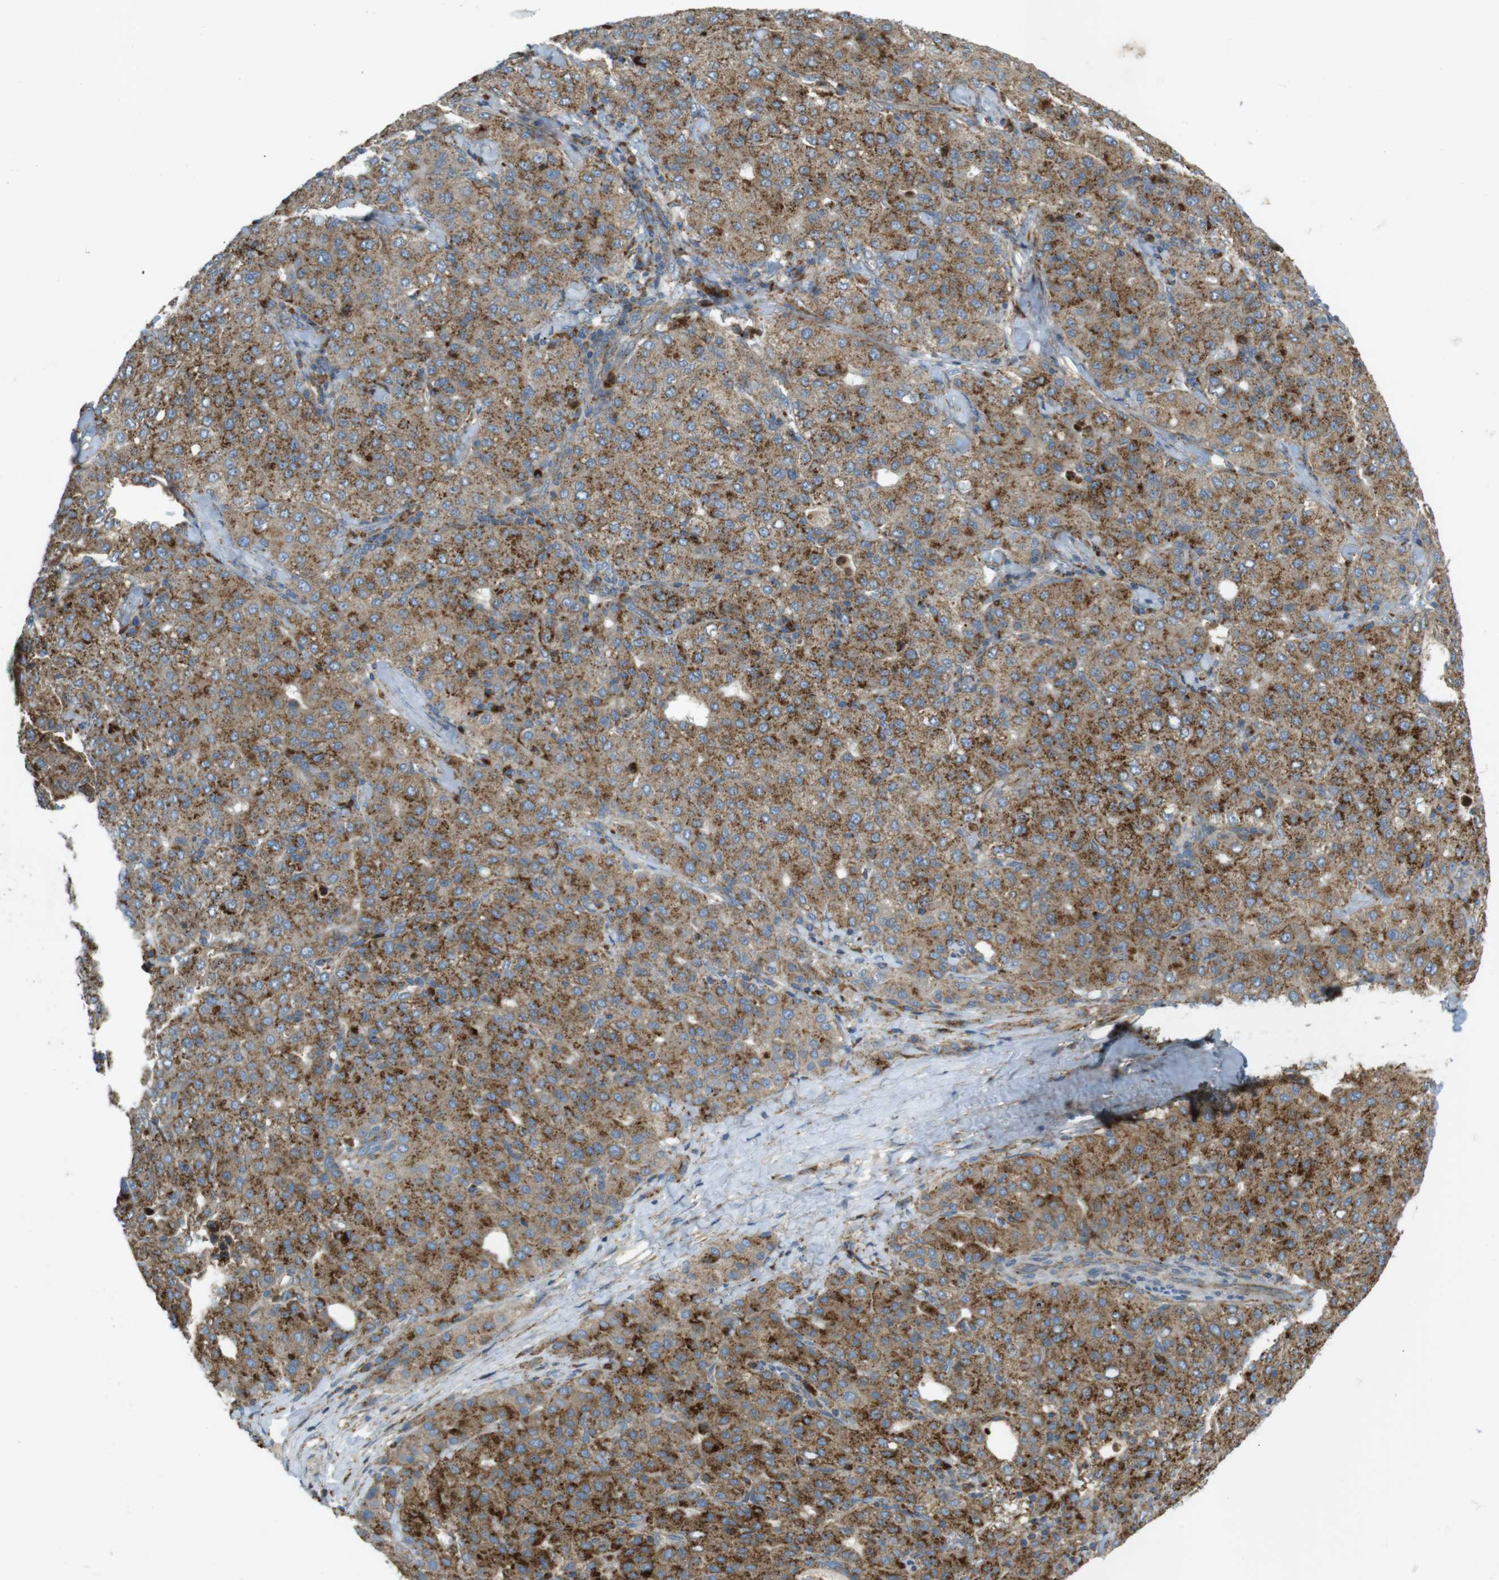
{"staining": {"intensity": "moderate", "quantity": ">75%", "location": "cytoplasmic/membranous"}, "tissue": "liver cancer", "cell_type": "Tumor cells", "image_type": "cancer", "snomed": [{"axis": "morphology", "description": "Carcinoma, Hepatocellular, NOS"}, {"axis": "topography", "description": "Liver"}], "caption": "Liver cancer stained with IHC displays moderate cytoplasmic/membranous expression in about >75% of tumor cells. The staining is performed using DAB (3,3'-diaminobenzidine) brown chromogen to label protein expression. The nuclei are counter-stained blue using hematoxylin.", "gene": "LAMP1", "patient": {"sex": "male", "age": 65}}